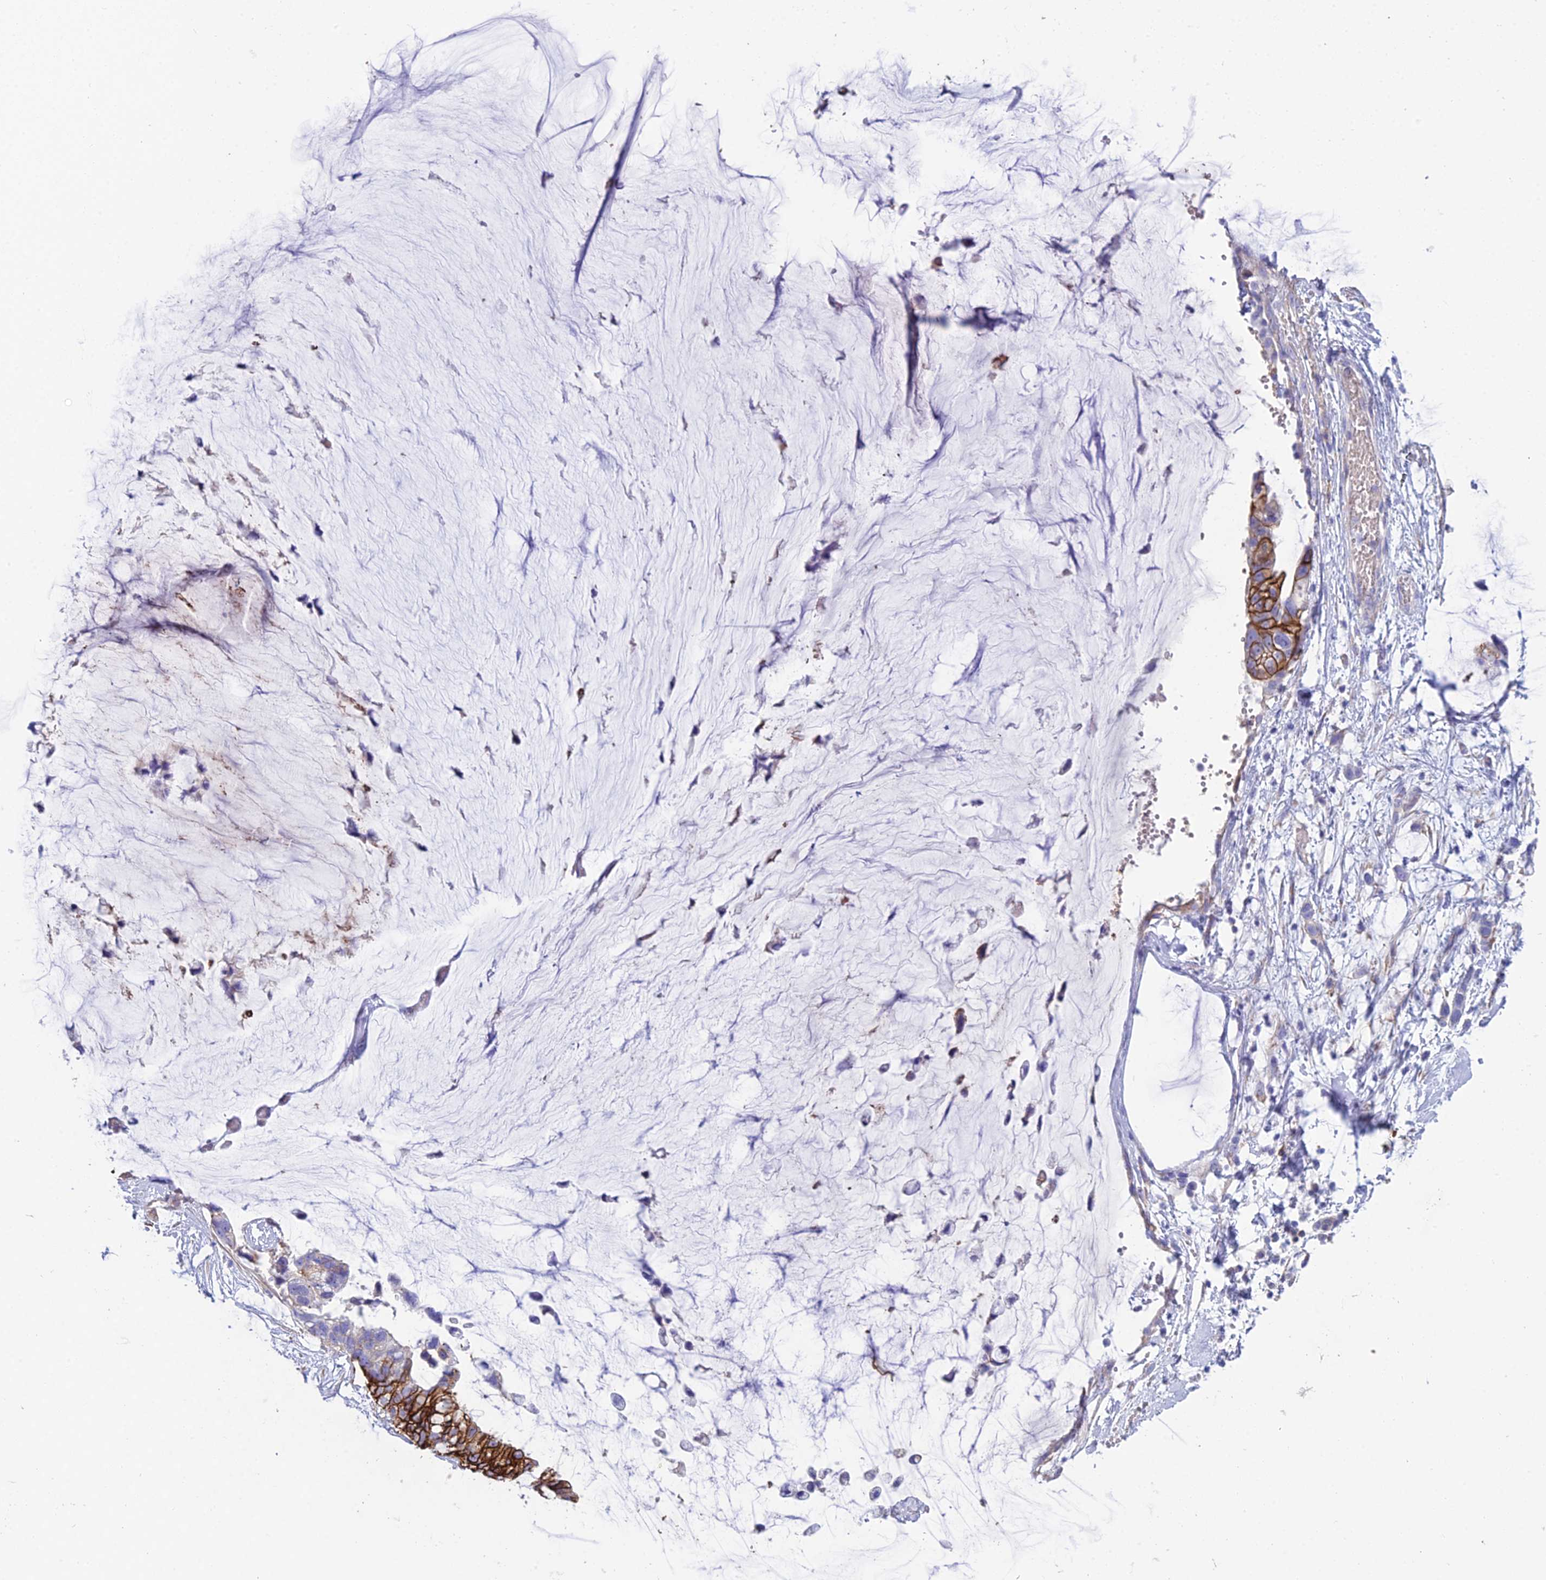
{"staining": {"intensity": "strong", "quantity": "25%-75%", "location": "cytoplasmic/membranous"}, "tissue": "ovarian cancer", "cell_type": "Tumor cells", "image_type": "cancer", "snomed": [{"axis": "morphology", "description": "Cystadenocarcinoma, mucinous, NOS"}, {"axis": "topography", "description": "Ovary"}], "caption": "An image showing strong cytoplasmic/membranous positivity in about 25%-75% of tumor cells in mucinous cystadenocarcinoma (ovarian), as visualized by brown immunohistochemical staining.", "gene": "OR1Q1", "patient": {"sex": "female", "age": 39}}